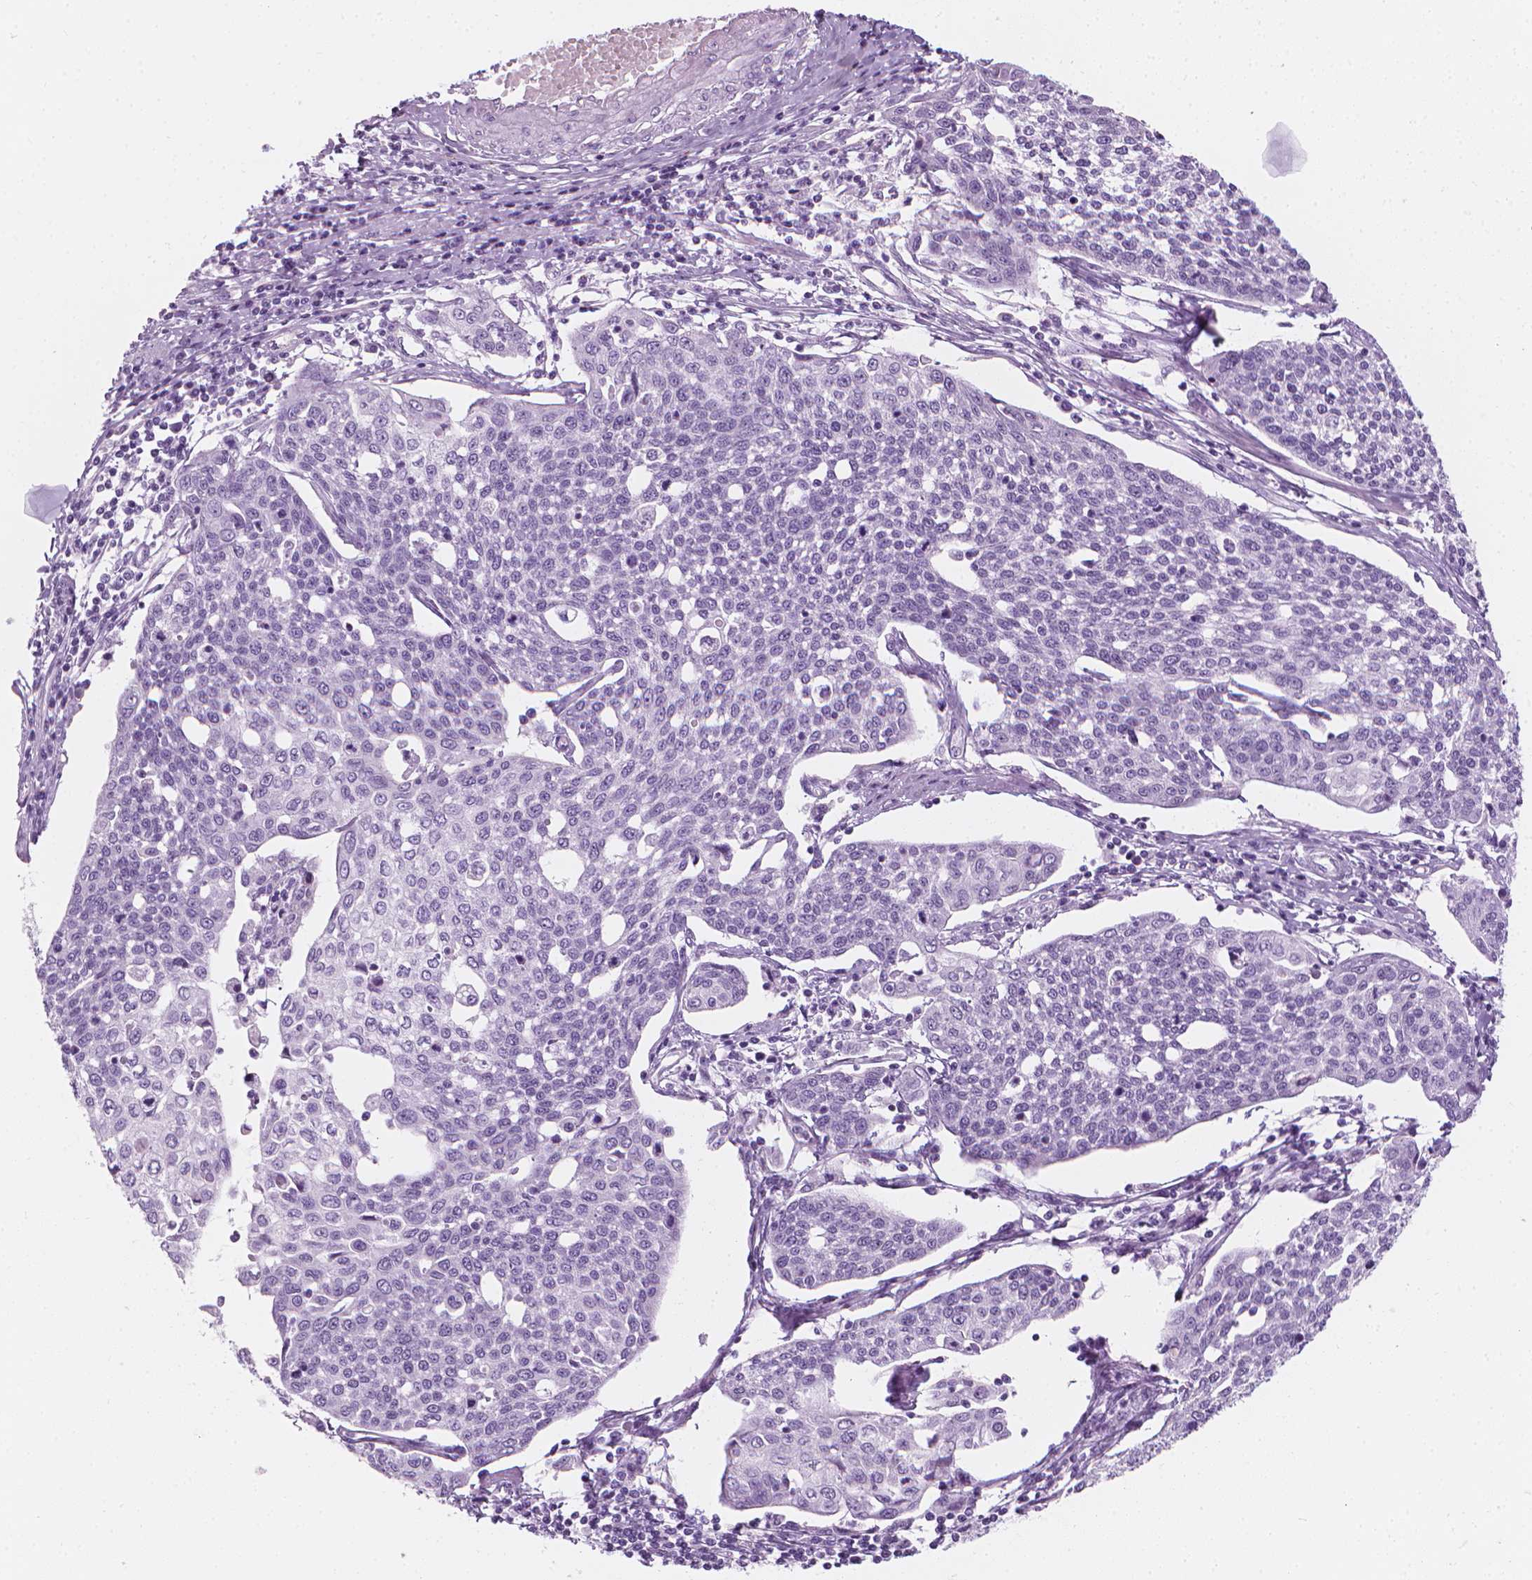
{"staining": {"intensity": "negative", "quantity": "none", "location": "none"}, "tissue": "cervical cancer", "cell_type": "Tumor cells", "image_type": "cancer", "snomed": [{"axis": "morphology", "description": "Squamous cell carcinoma, NOS"}, {"axis": "topography", "description": "Cervix"}], "caption": "This is an IHC micrograph of cervical cancer (squamous cell carcinoma). There is no positivity in tumor cells.", "gene": "SCG3", "patient": {"sex": "female", "age": 34}}